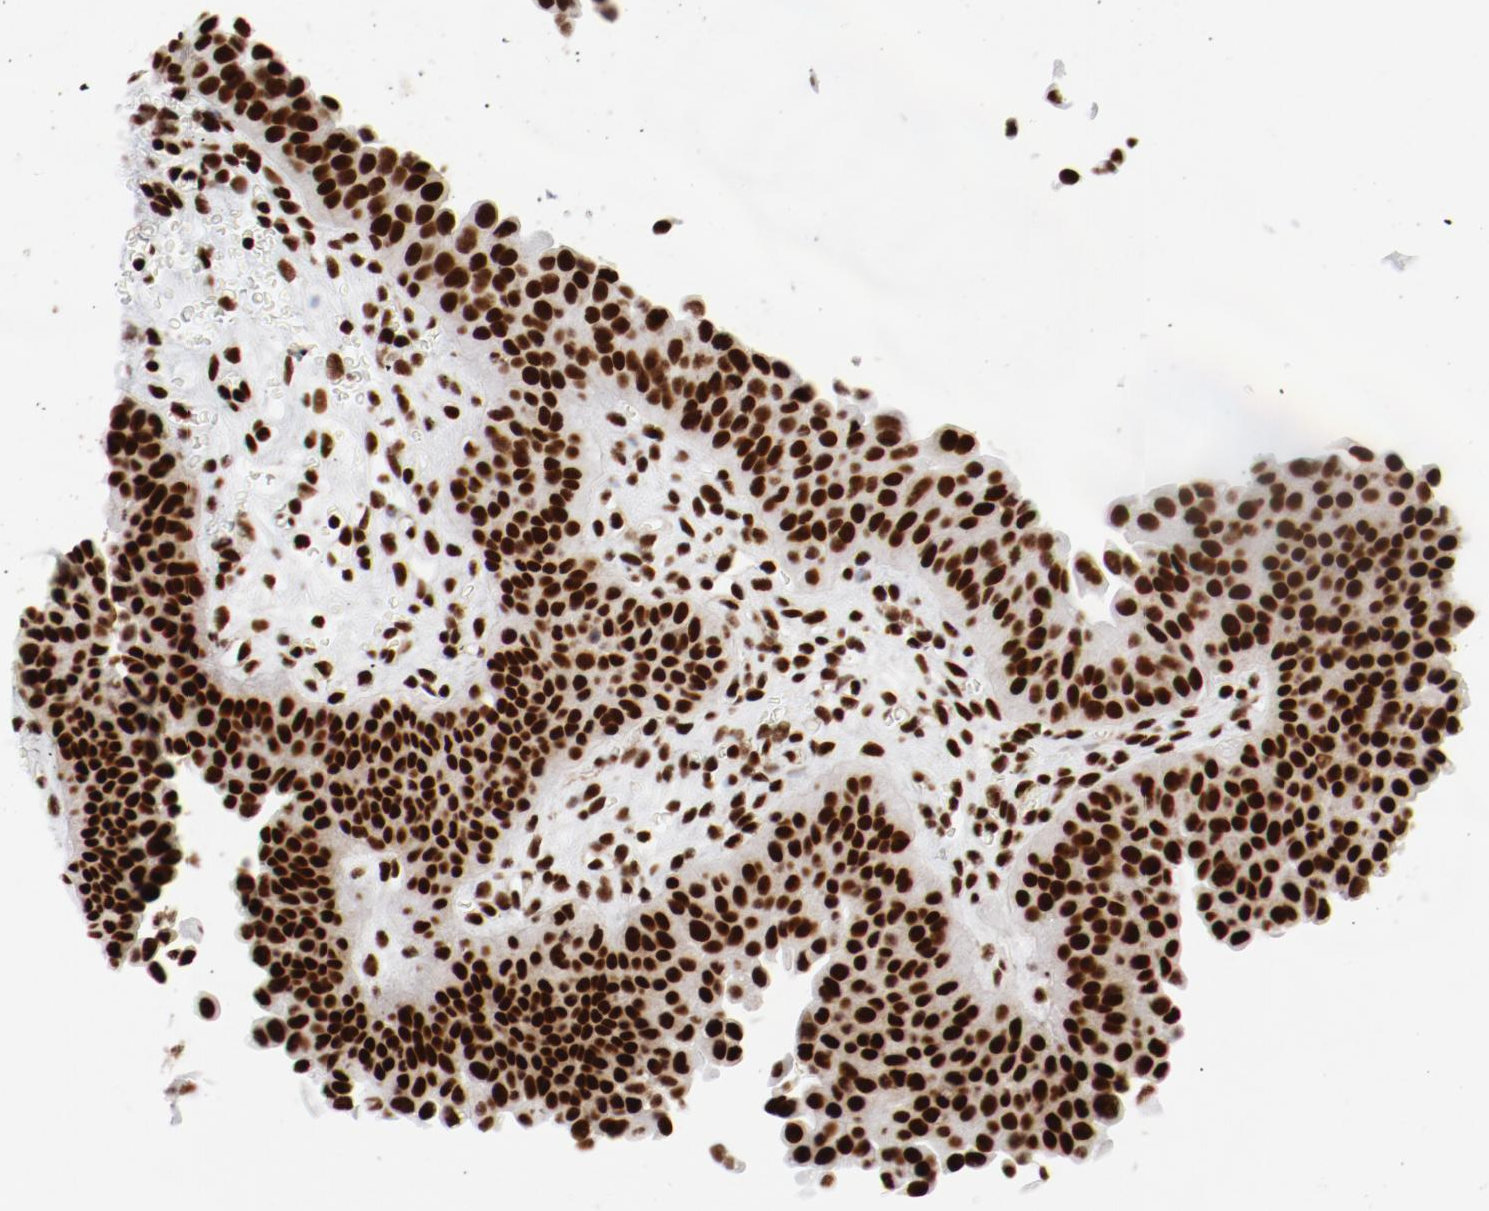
{"staining": {"intensity": "strong", "quantity": ">75%", "location": "nuclear"}, "tissue": "urinary bladder", "cell_type": "Urothelial cells", "image_type": "normal", "snomed": [{"axis": "morphology", "description": "Normal tissue, NOS"}, {"axis": "morphology", "description": "Dysplasia, NOS"}, {"axis": "topography", "description": "Urinary bladder"}], "caption": "IHC image of unremarkable urinary bladder stained for a protein (brown), which demonstrates high levels of strong nuclear staining in about >75% of urothelial cells.", "gene": "NFYB", "patient": {"sex": "male", "age": 35}}